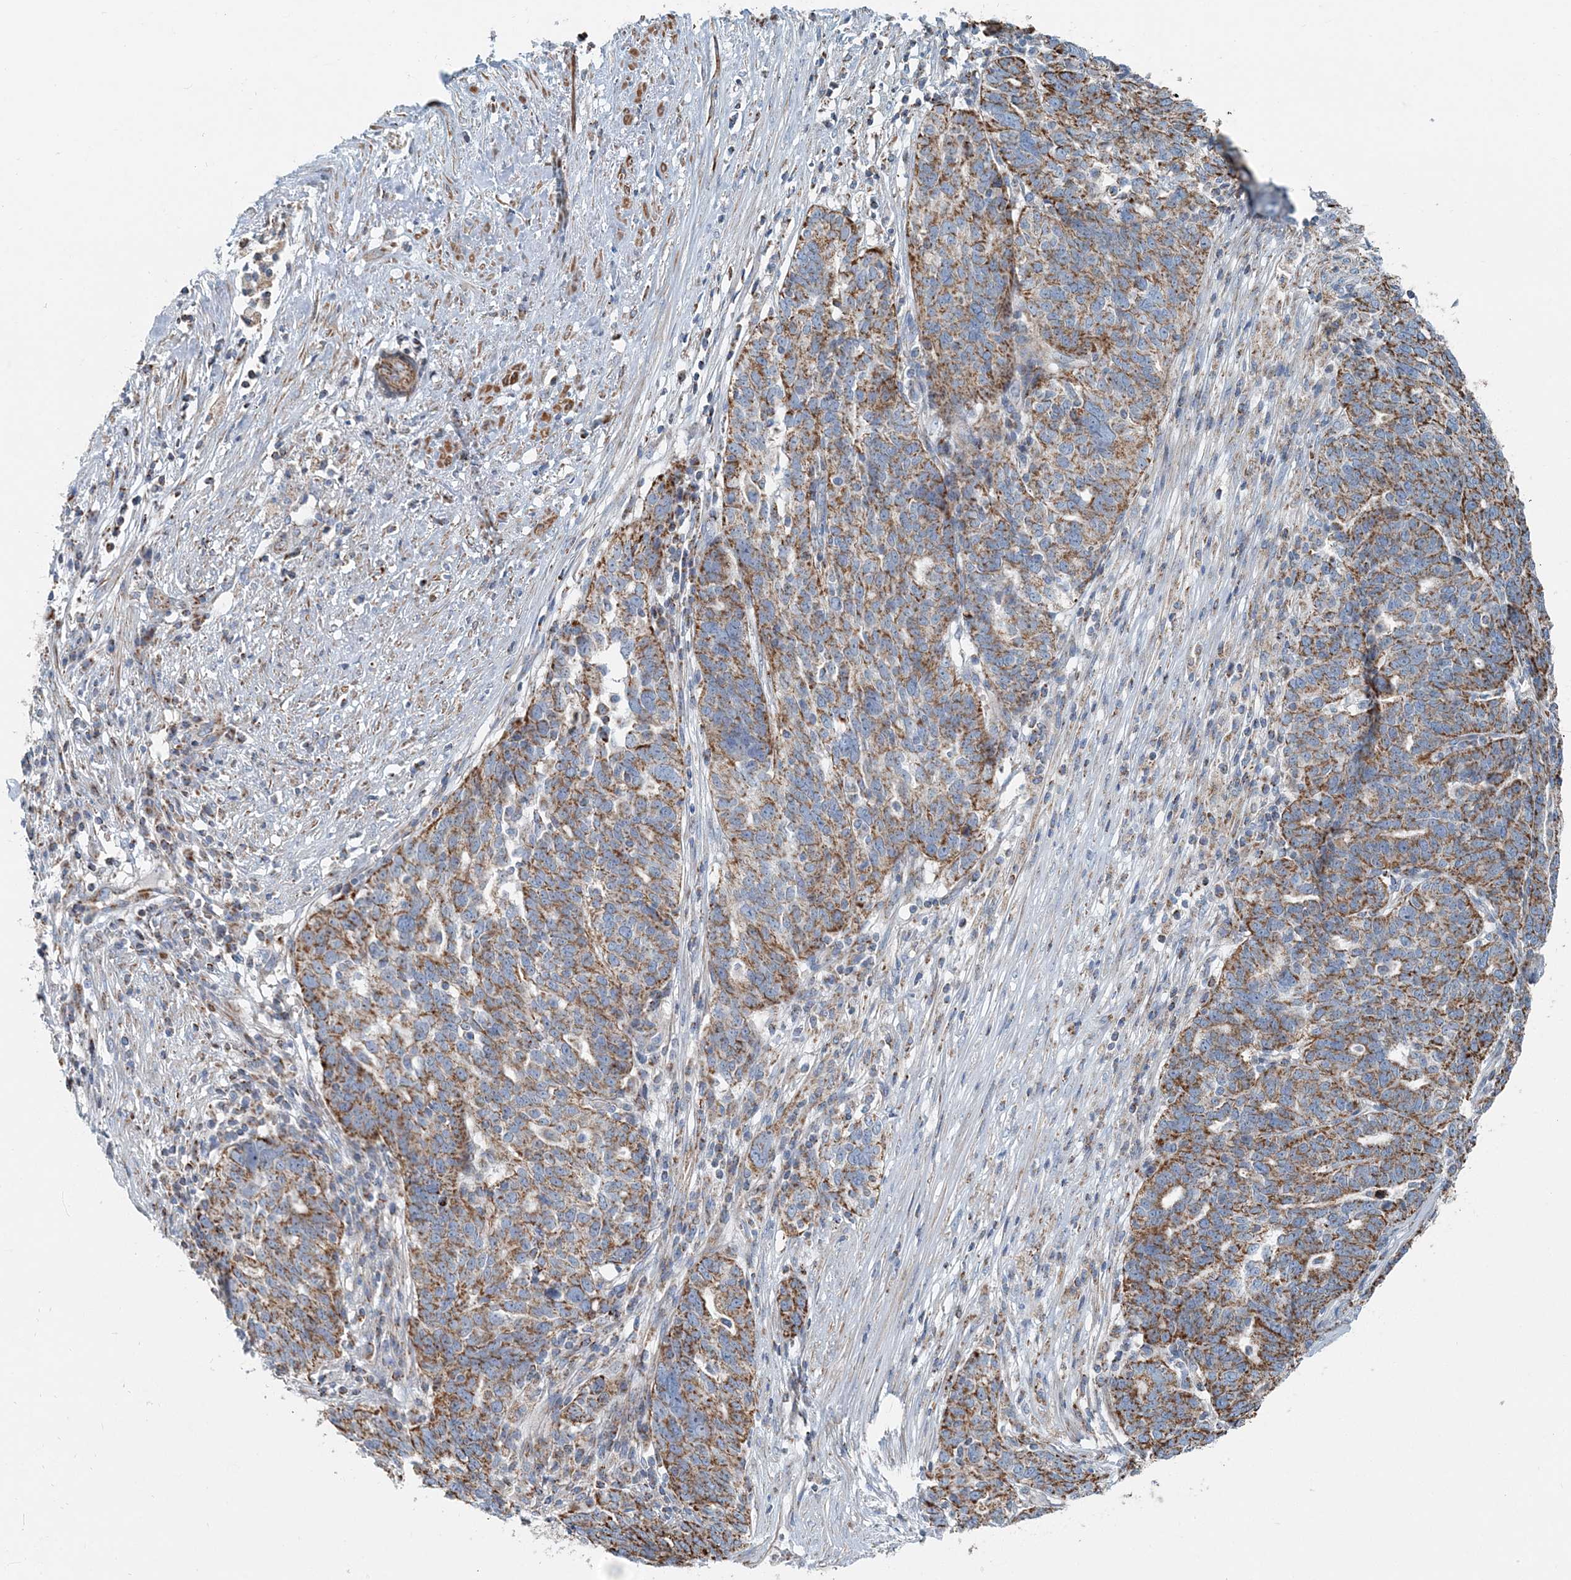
{"staining": {"intensity": "strong", "quantity": "25%-75%", "location": "cytoplasmic/membranous"}, "tissue": "ovarian cancer", "cell_type": "Tumor cells", "image_type": "cancer", "snomed": [{"axis": "morphology", "description": "Cystadenocarcinoma, serous, NOS"}, {"axis": "topography", "description": "Ovary"}], "caption": "Protein positivity by immunohistochemistry demonstrates strong cytoplasmic/membranous expression in approximately 25%-75% of tumor cells in ovarian serous cystadenocarcinoma.", "gene": "INTU", "patient": {"sex": "female", "age": 59}}